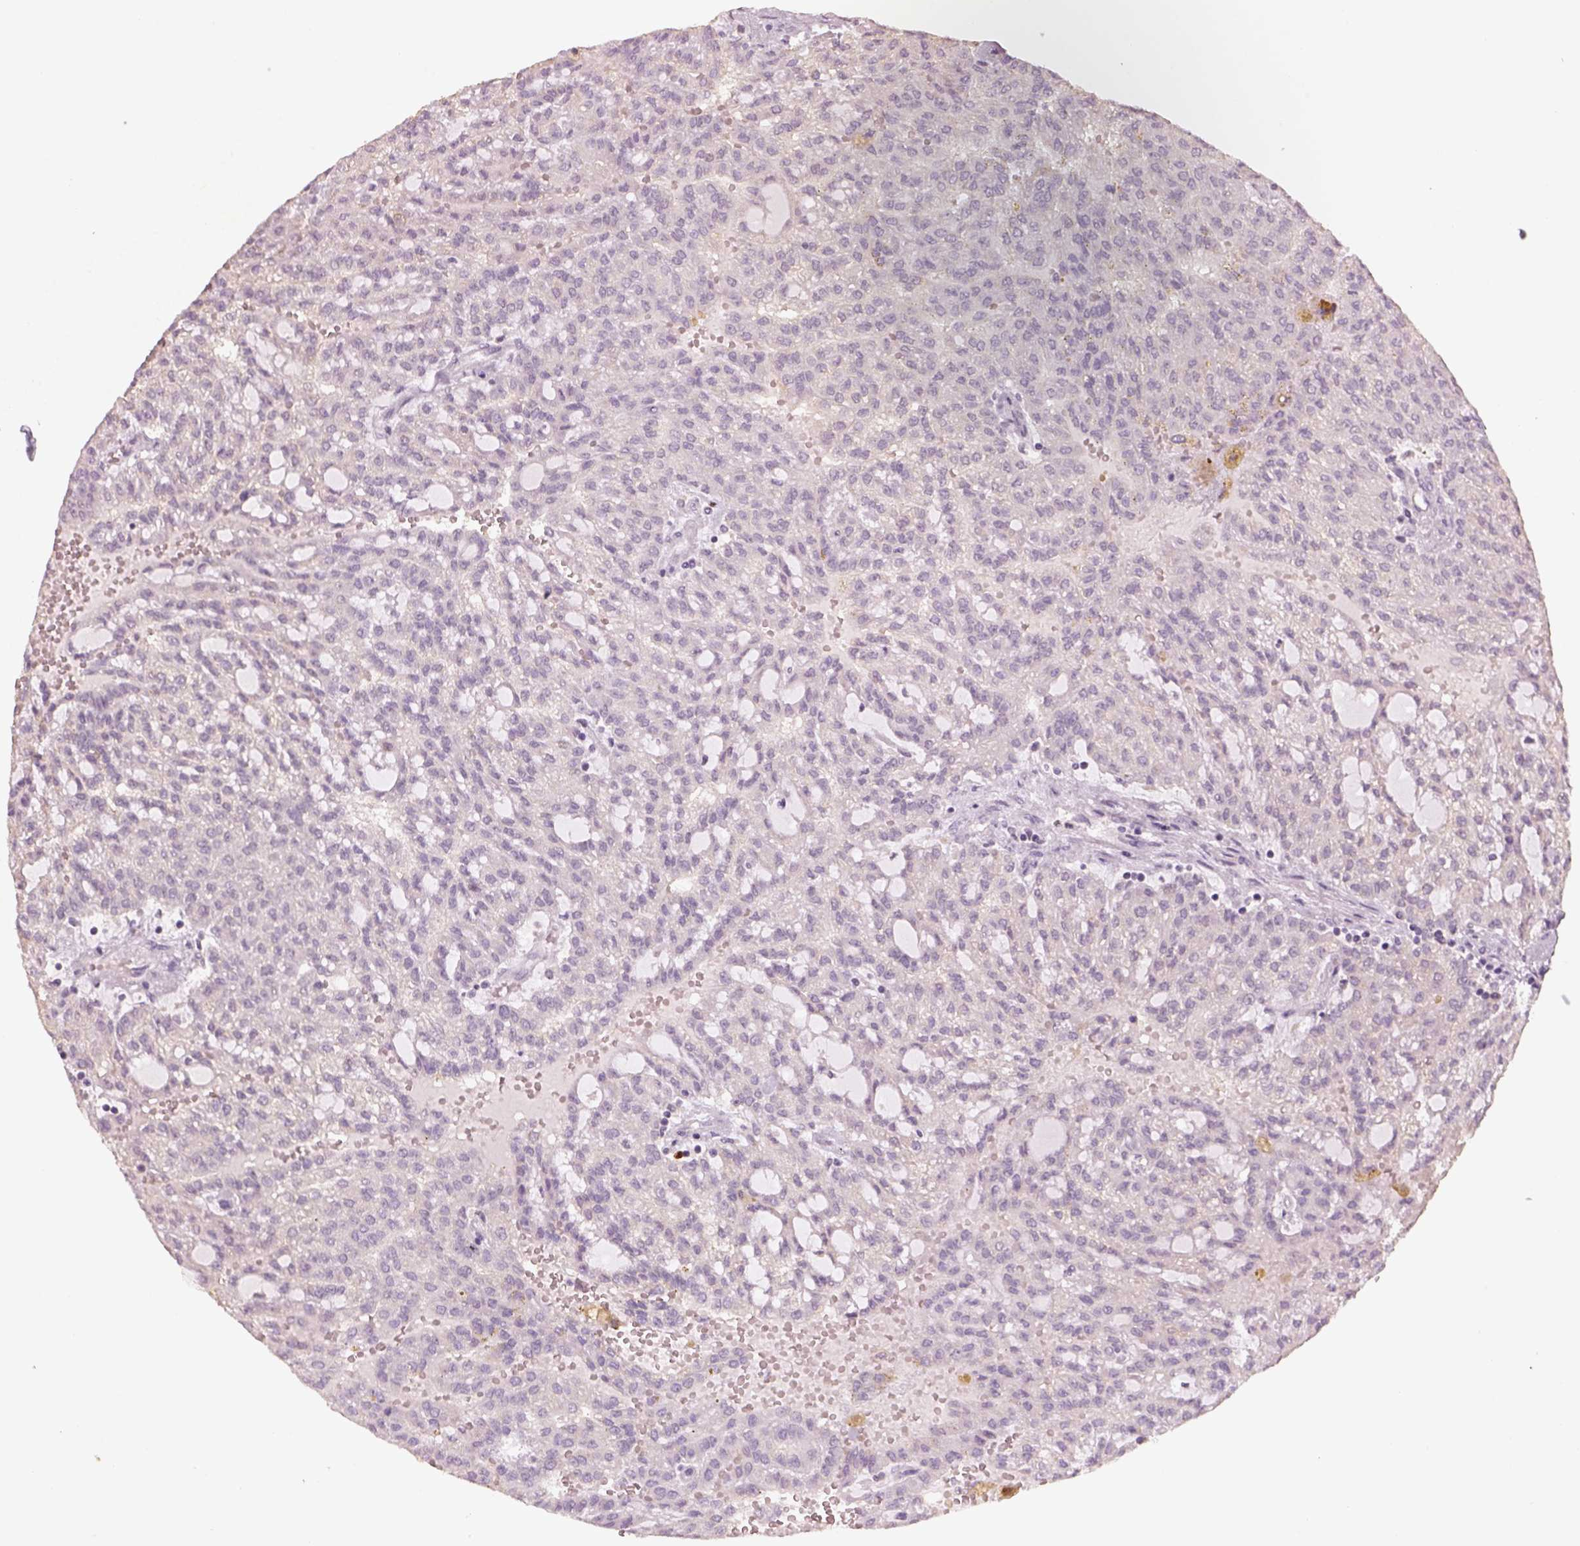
{"staining": {"intensity": "negative", "quantity": "none", "location": "none"}, "tissue": "renal cancer", "cell_type": "Tumor cells", "image_type": "cancer", "snomed": [{"axis": "morphology", "description": "Adenocarcinoma, NOS"}, {"axis": "topography", "description": "Kidney"}], "caption": "This photomicrograph is of adenocarcinoma (renal) stained with immunohistochemistry (IHC) to label a protein in brown with the nuclei are counter-stained blue. There is no positivity in tumor cells. (Immunohistochemistry (ihc), brightfield microscopy, high magnification).", "gene": "GDNF", "patient": {"sex": "male", "age": 63}}